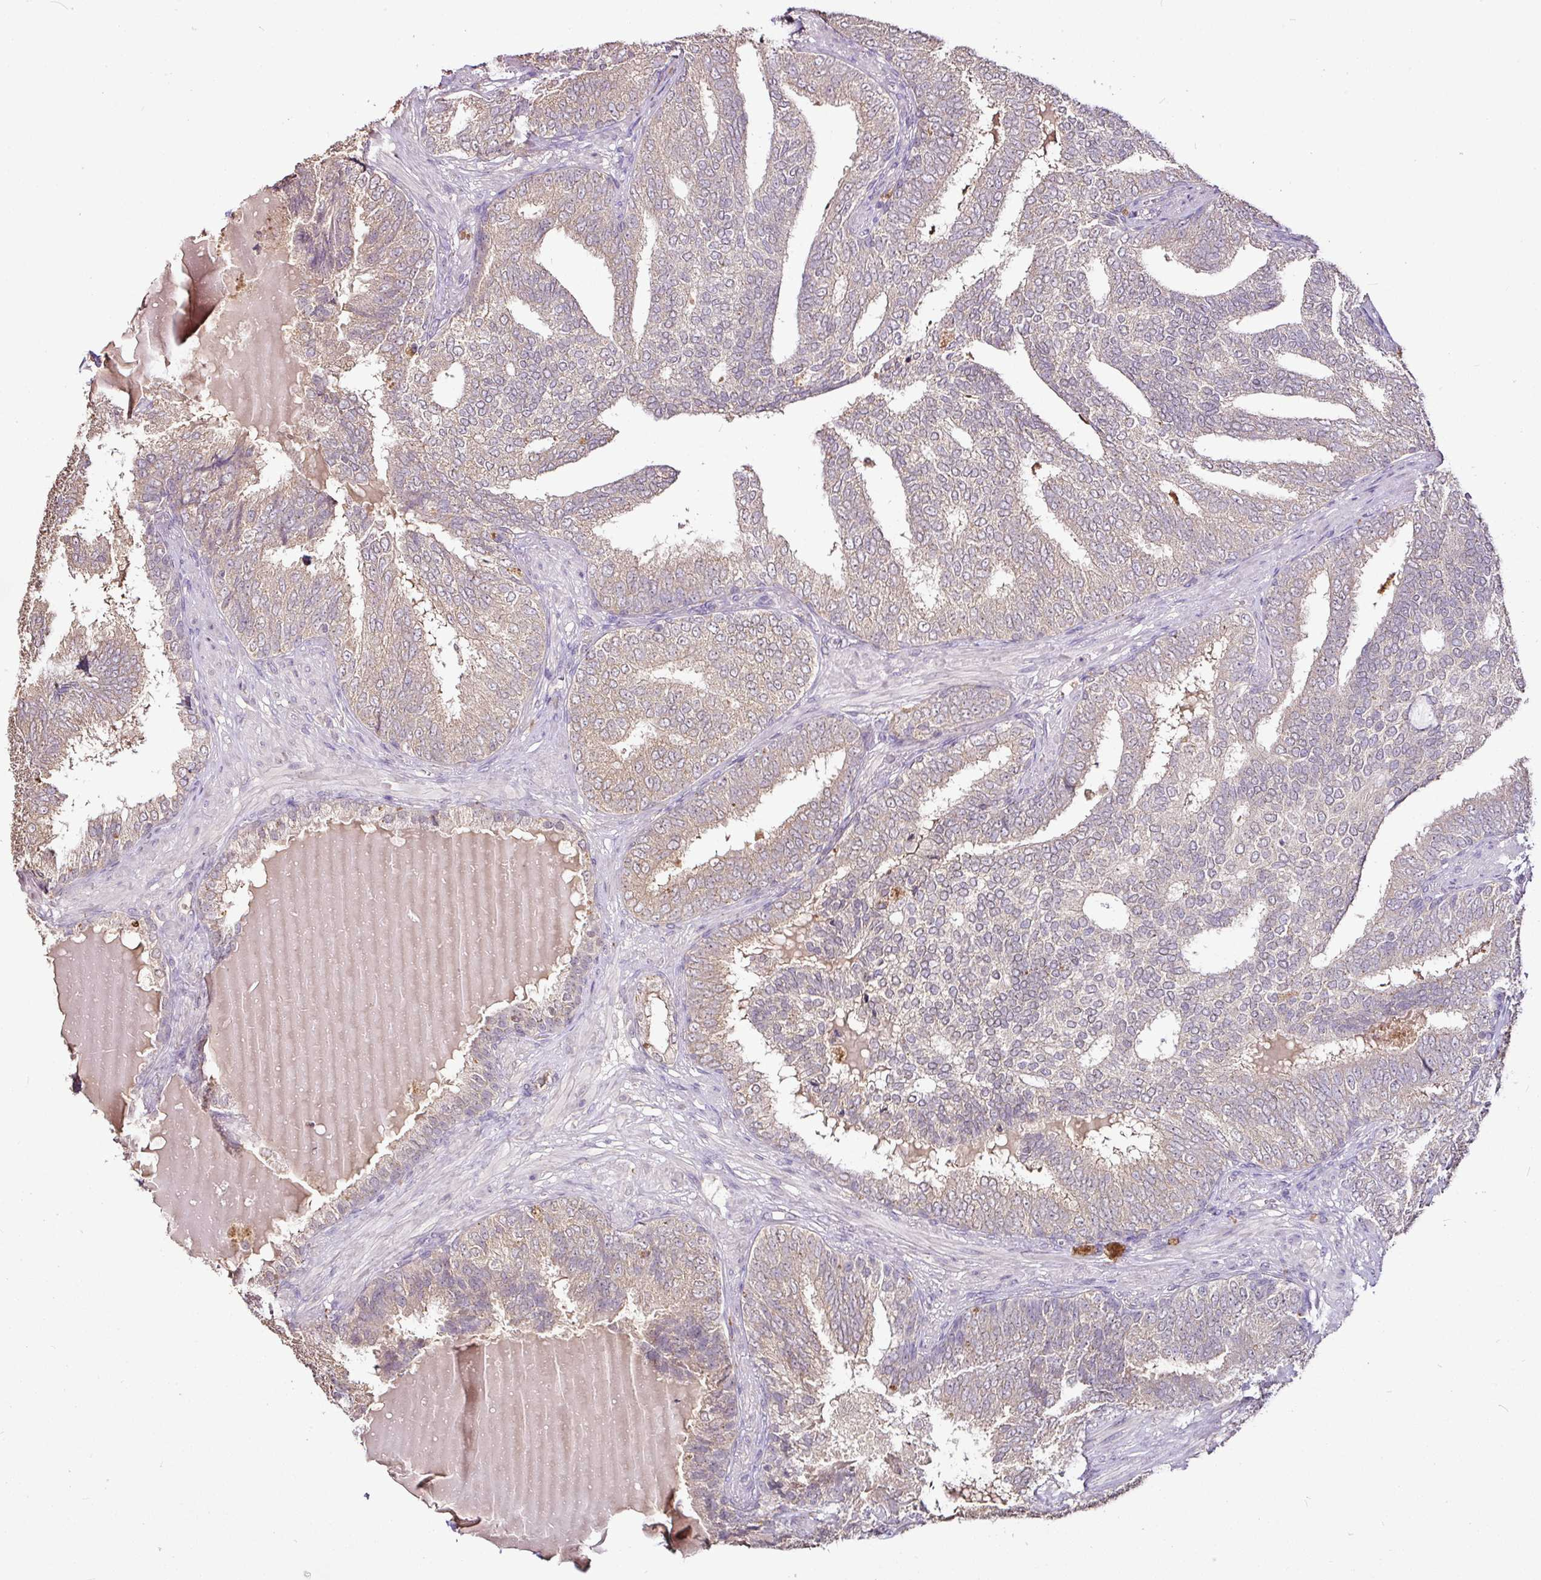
{"staining": {"intensity": "weak", "quantity": "25%-75%", "location": "cytoplasmic/membranous"}, "tissue": "prostate cancer", "cell_type": "Tumor cells", "image_type": "cancer", "snomed": [{"axis": "morphology", "description": "Adenocarcinoma, High grade"}, {"axis": "topography", "description": "Prostate"}], "caption": "A photomicrograph of prostate cancer (high-grade adenocarcinoma) stained for a protein reveals weak cytoplasmic/membranous brown staining in tumor cells. Nuclei are stained in blue.", "gene": "RPL38", "patient": {"sex": "male", "age": 72}}